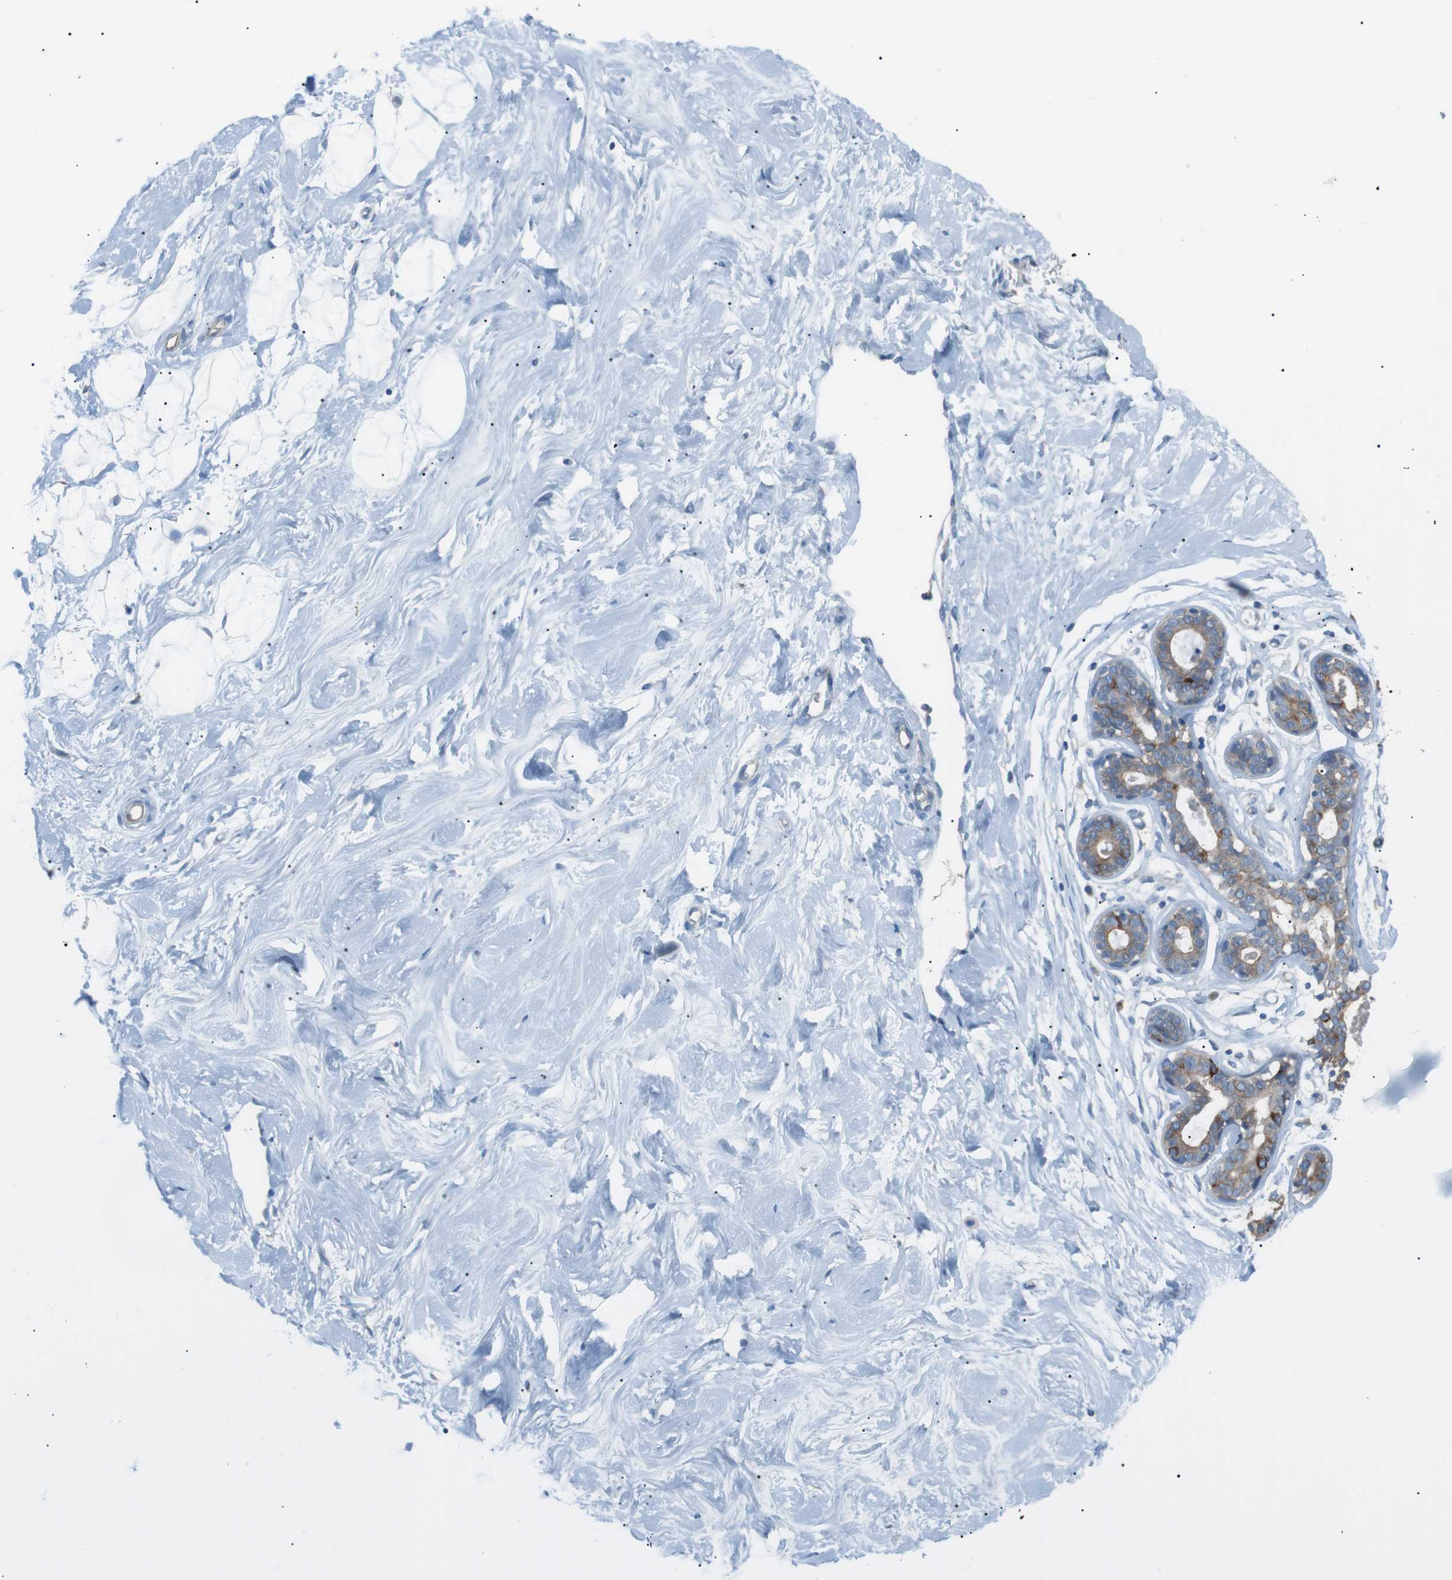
{"staining": {"intensity": "negative", "quantity": "none", "location": "none"}, "tissue": "breast", "cell_type": "Adipocytes", "image_type": "normal", "snomed": [{"axis": "morphology", "description": "Normal tissue, NOS"}, {"axis": "topography", "description": "Breast"}], "caption": "High magnification brightfield microscopy of benign breast stained with DAB (brown) and counterstained with hematoxylin (blue): adipocytes show no significant positivity.", "gene": "CDH26", "patient": {"sex": "female", "age": 23}}